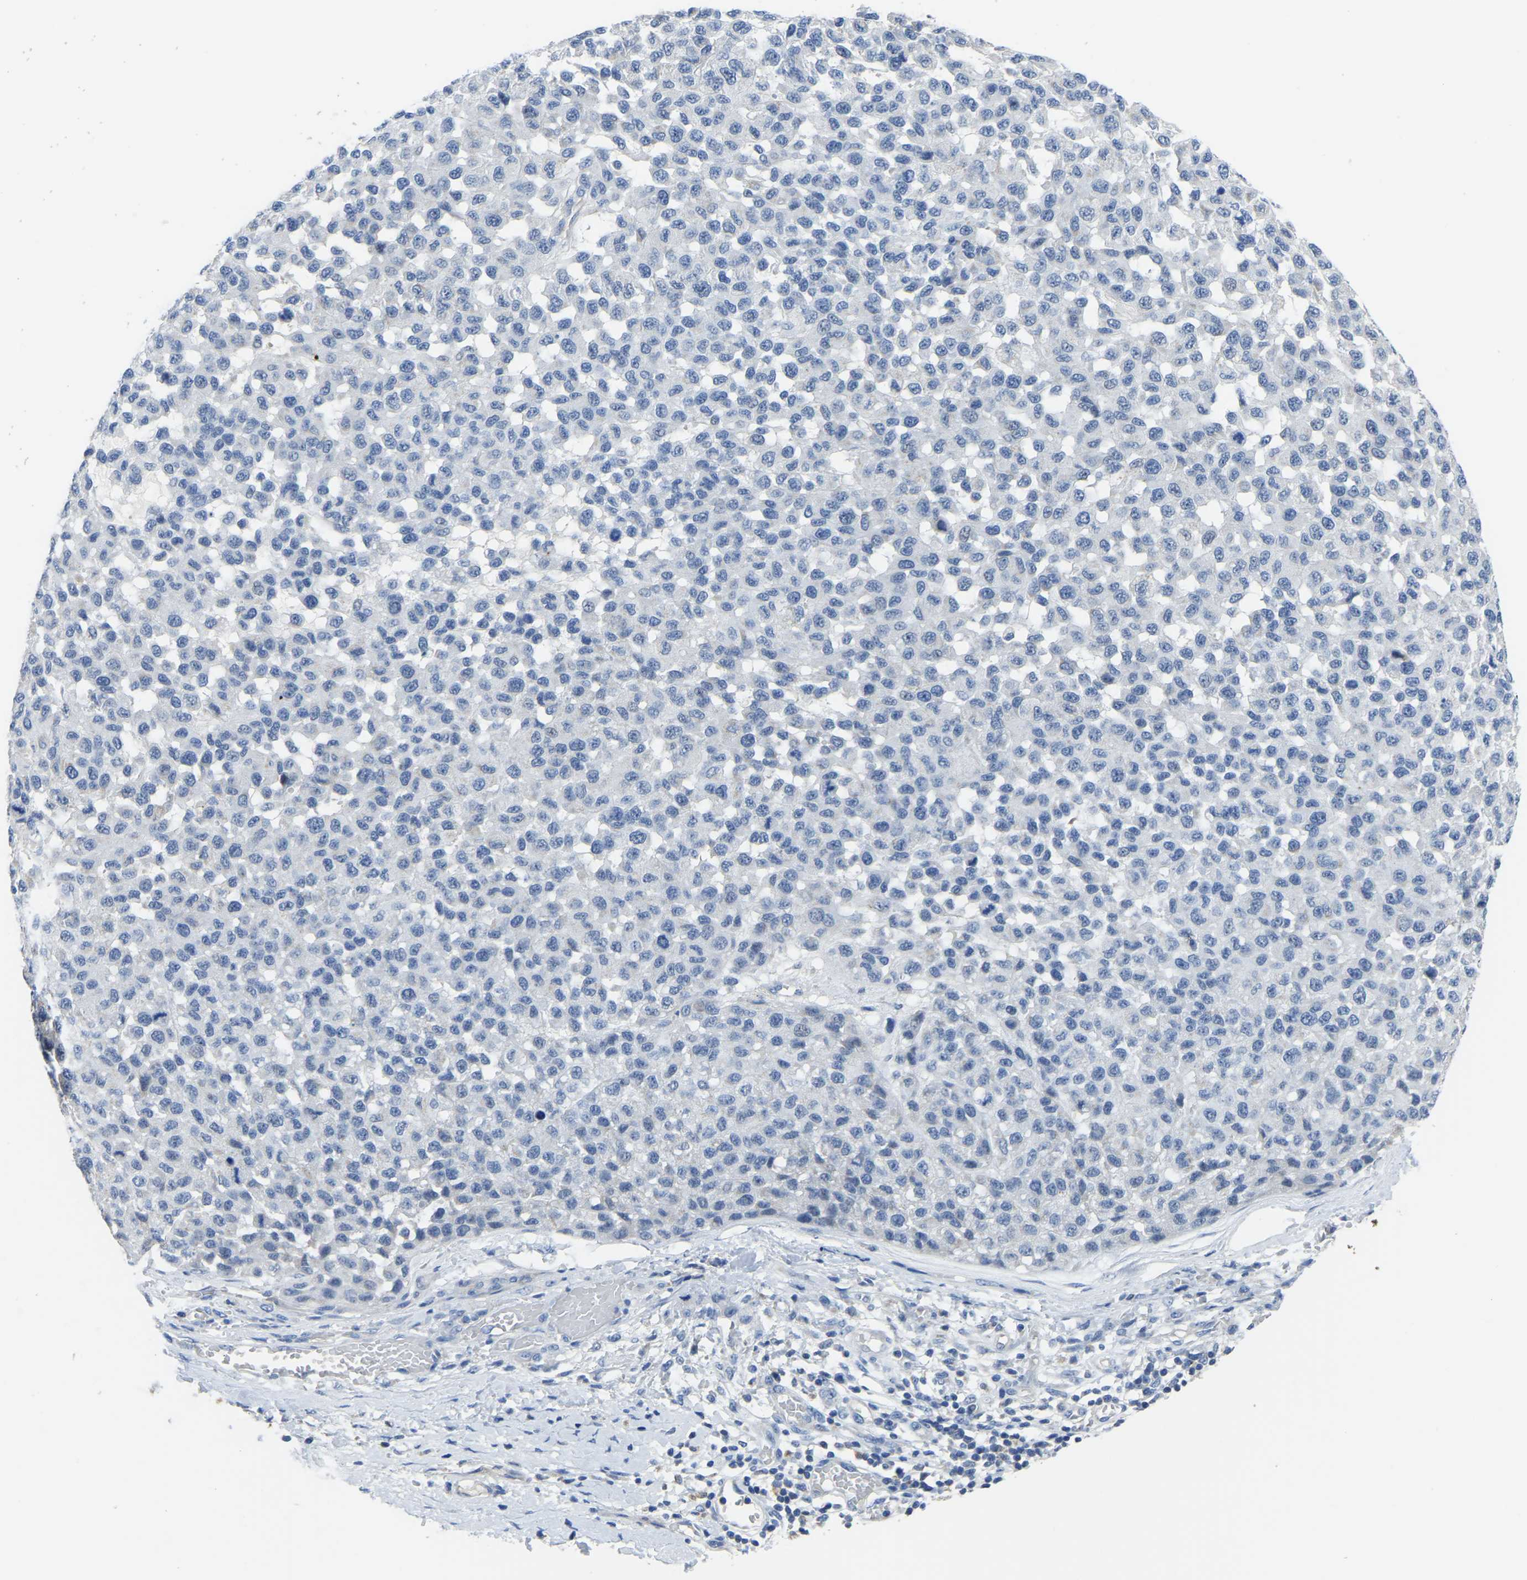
{"staining": {"intensity": "negative", "quantity": "none", "location": "none"}, "tissue": "melanoma", "cell_type": "Tumor cells", "image_type": "cancer", "snomed": [{"axis": "morphology", "description": "Malignant melanoma, NOS"}, {"axis": "topography", "description": "Skin"}], "caption": "Immunohistochemistry histopathology image of human melanoma stained for a protein (brown), which exhibits no staining in tumor cells.", "gene": "ETFA", "patient": {"sex": "male", "age": 62}}